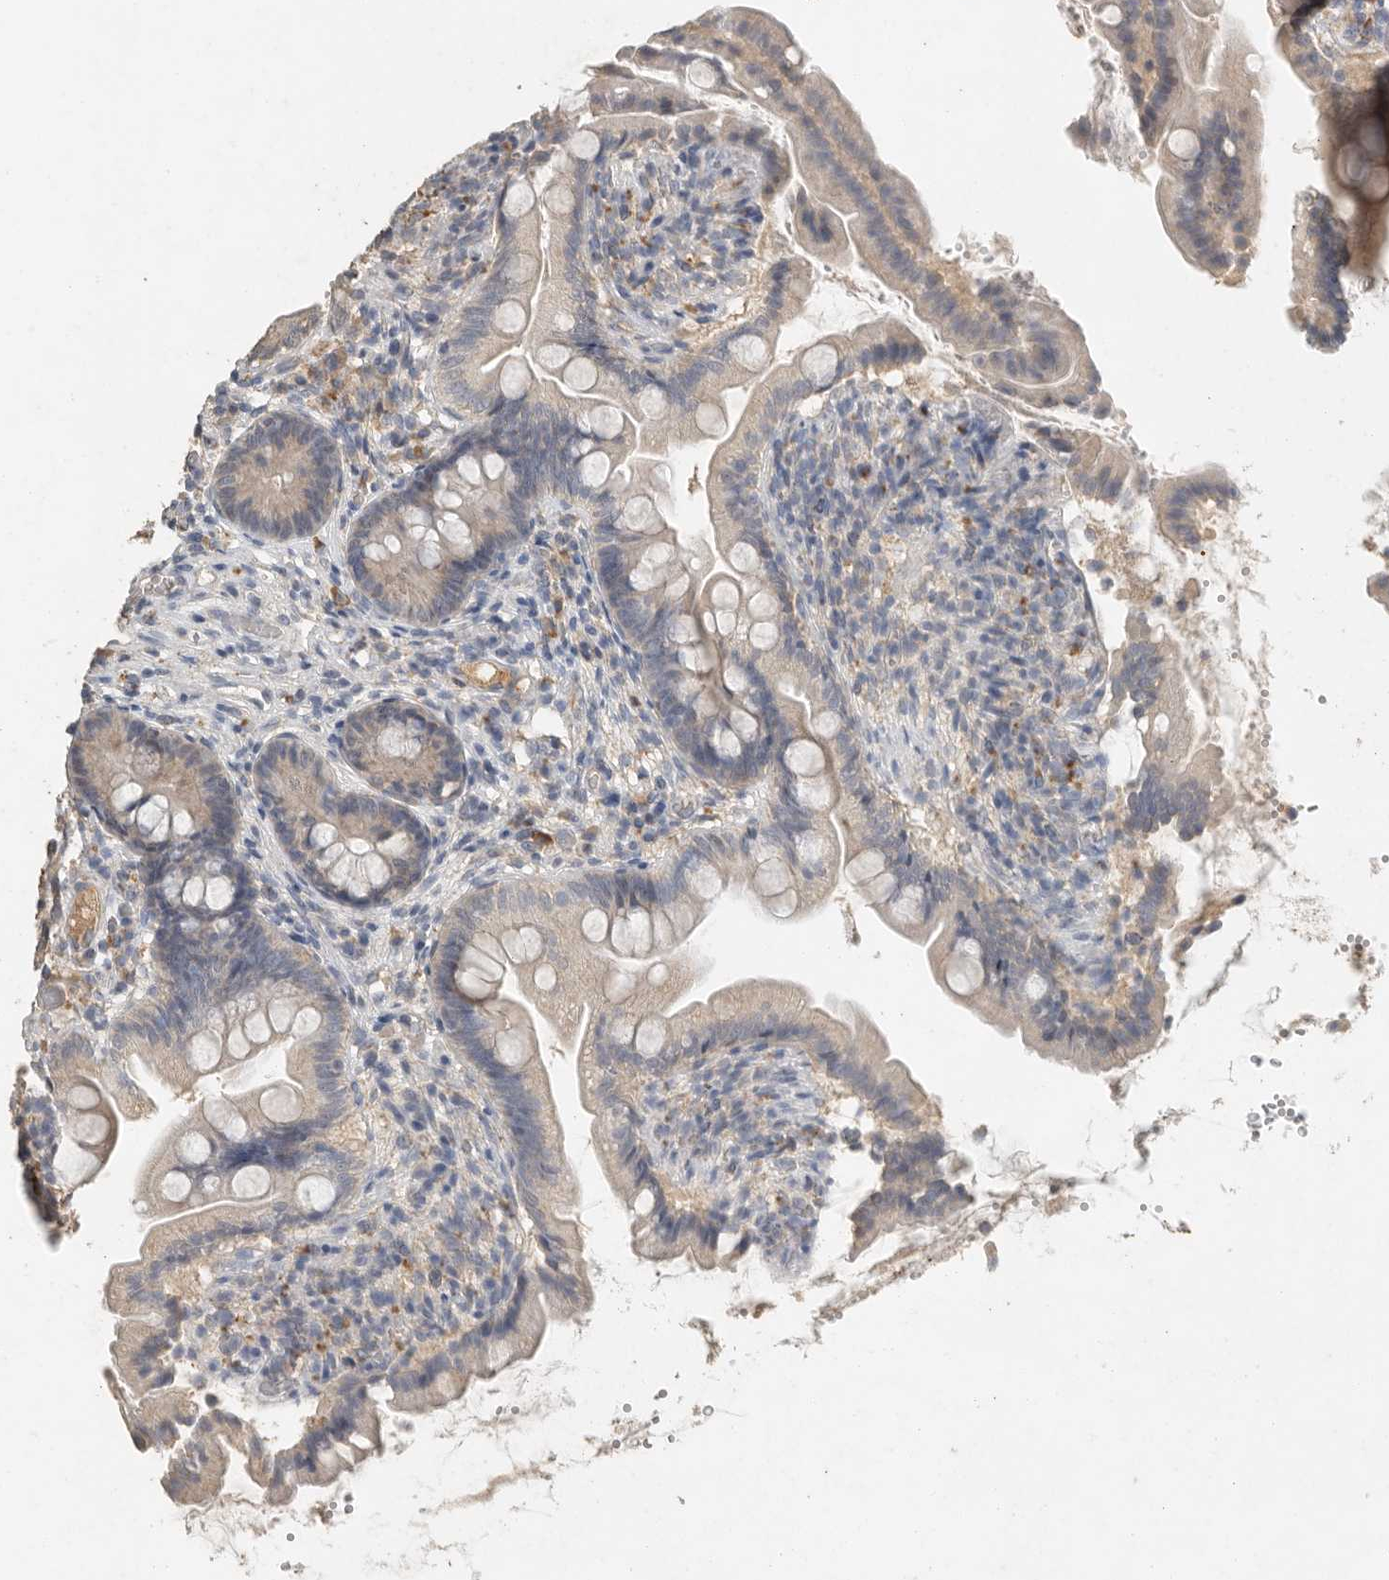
{"staining": {"intensity": "weak", "quantity": "25%-75%", "location": "cytoplasmic/membranous"}, "tissue": "small intestine", "cell_type": "Glandular cells", "image_type": "normal", "snomed": [{"axis": "morphology", "description": "Normal tissue, NOS"}, {"axis": "topography", "description": "Small intestine"}], "caption": "IHC (DAB) staining of benign human small intestine exhibits weak cytoplasmic/membranous protein staining in about 25%-75% of glandular cells.", "gene": "CTF1", "patient": {"sex": "female", "age": 56}}